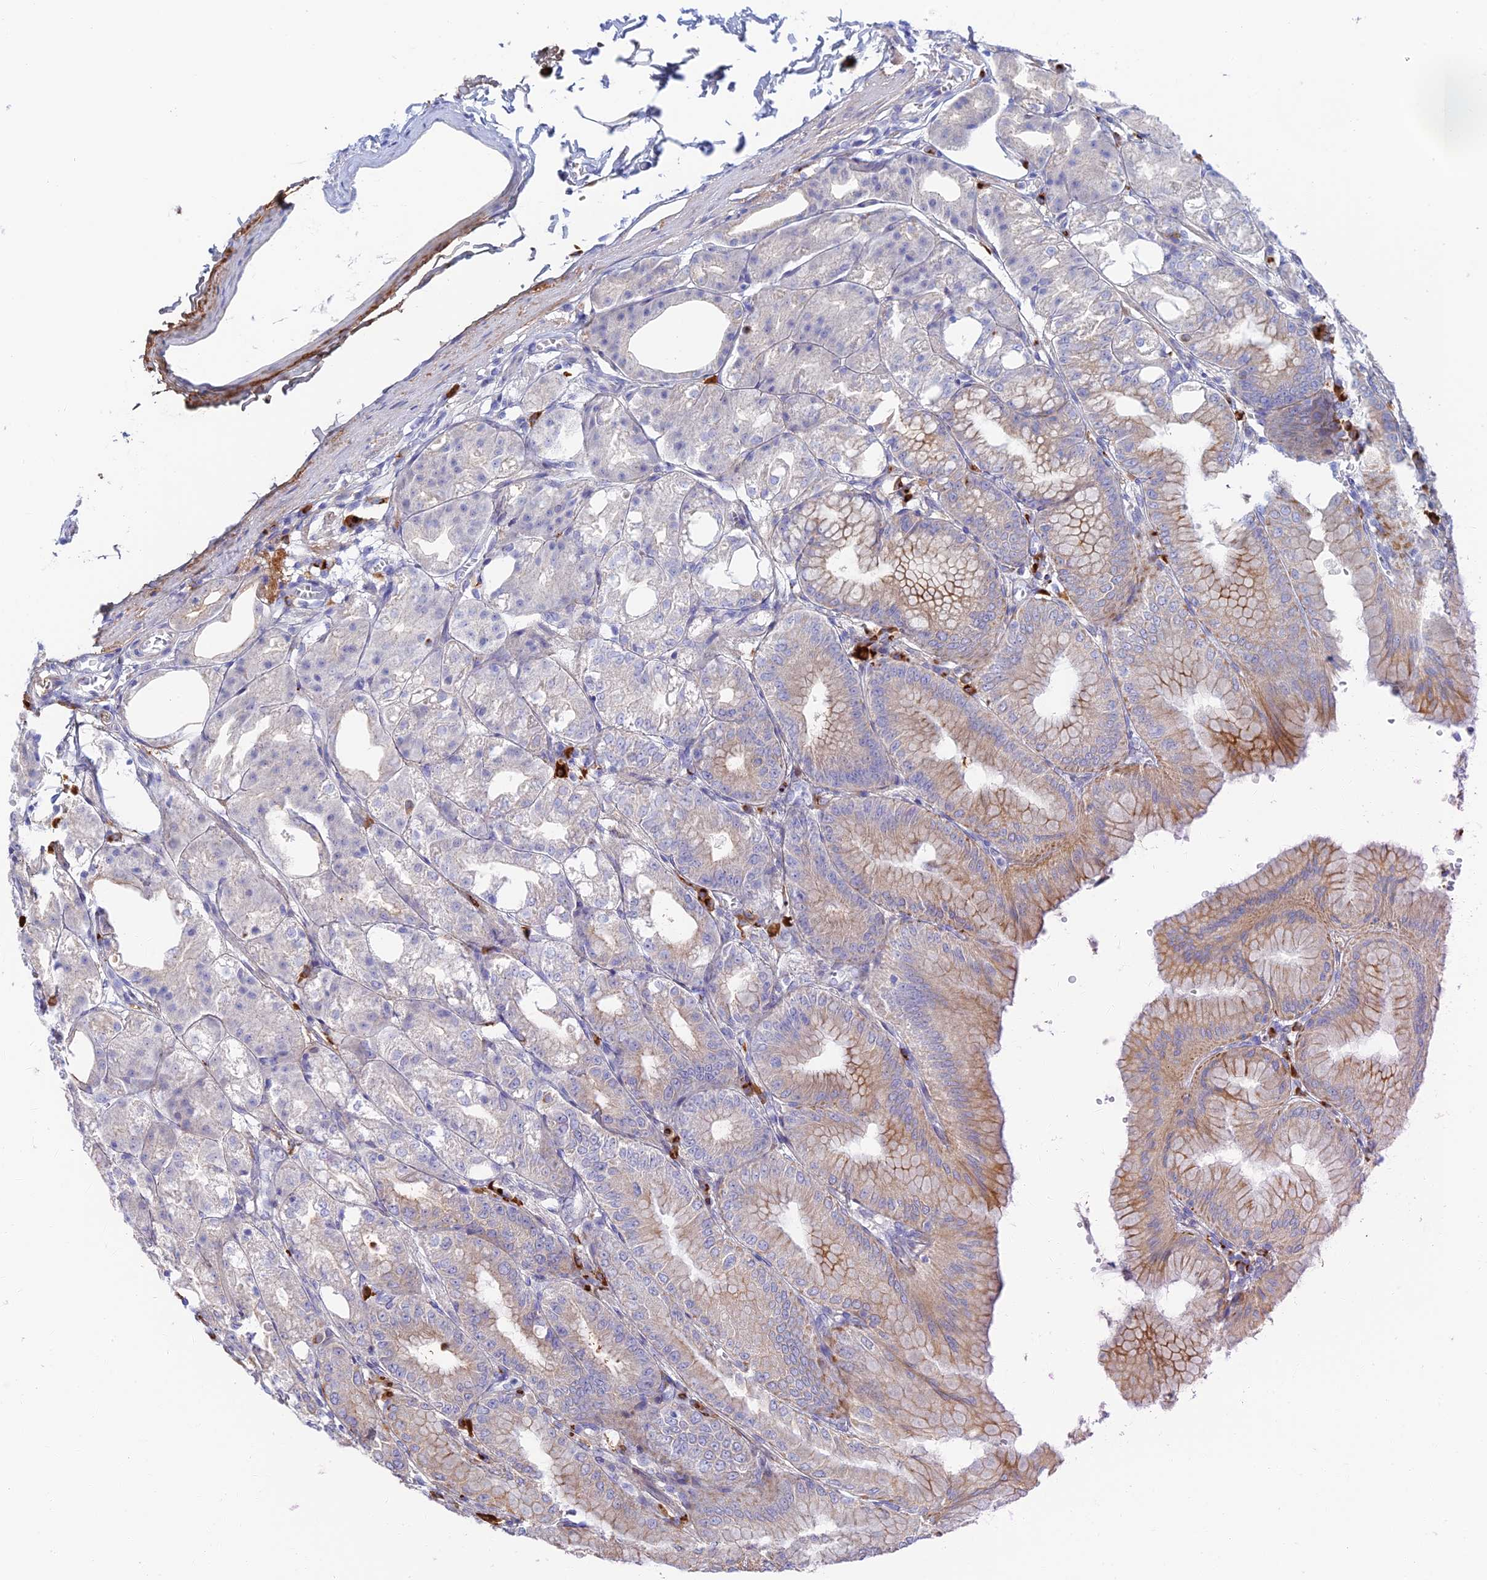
{"staining": {"intensity": "moderate", "quantity": "<25%", "location": "cytoplasmic/membranous"}, "tissue": "stomach", "cell_type": "Glandular cells", "image_type": "normal", "snomed": [{"axis": "morphology", "description": "Normal tissue, NOS"}, {"axis": "topography", "description": "Stomach, lower"}], "caption": "About <25% of glandular cells in benign human stomach display moderate cytoplasmic/membranous protein expression as visualized by brown immunohistochemical staining.", "gene": "CEP152", "patient": {"sex": "male", "age": 71}}